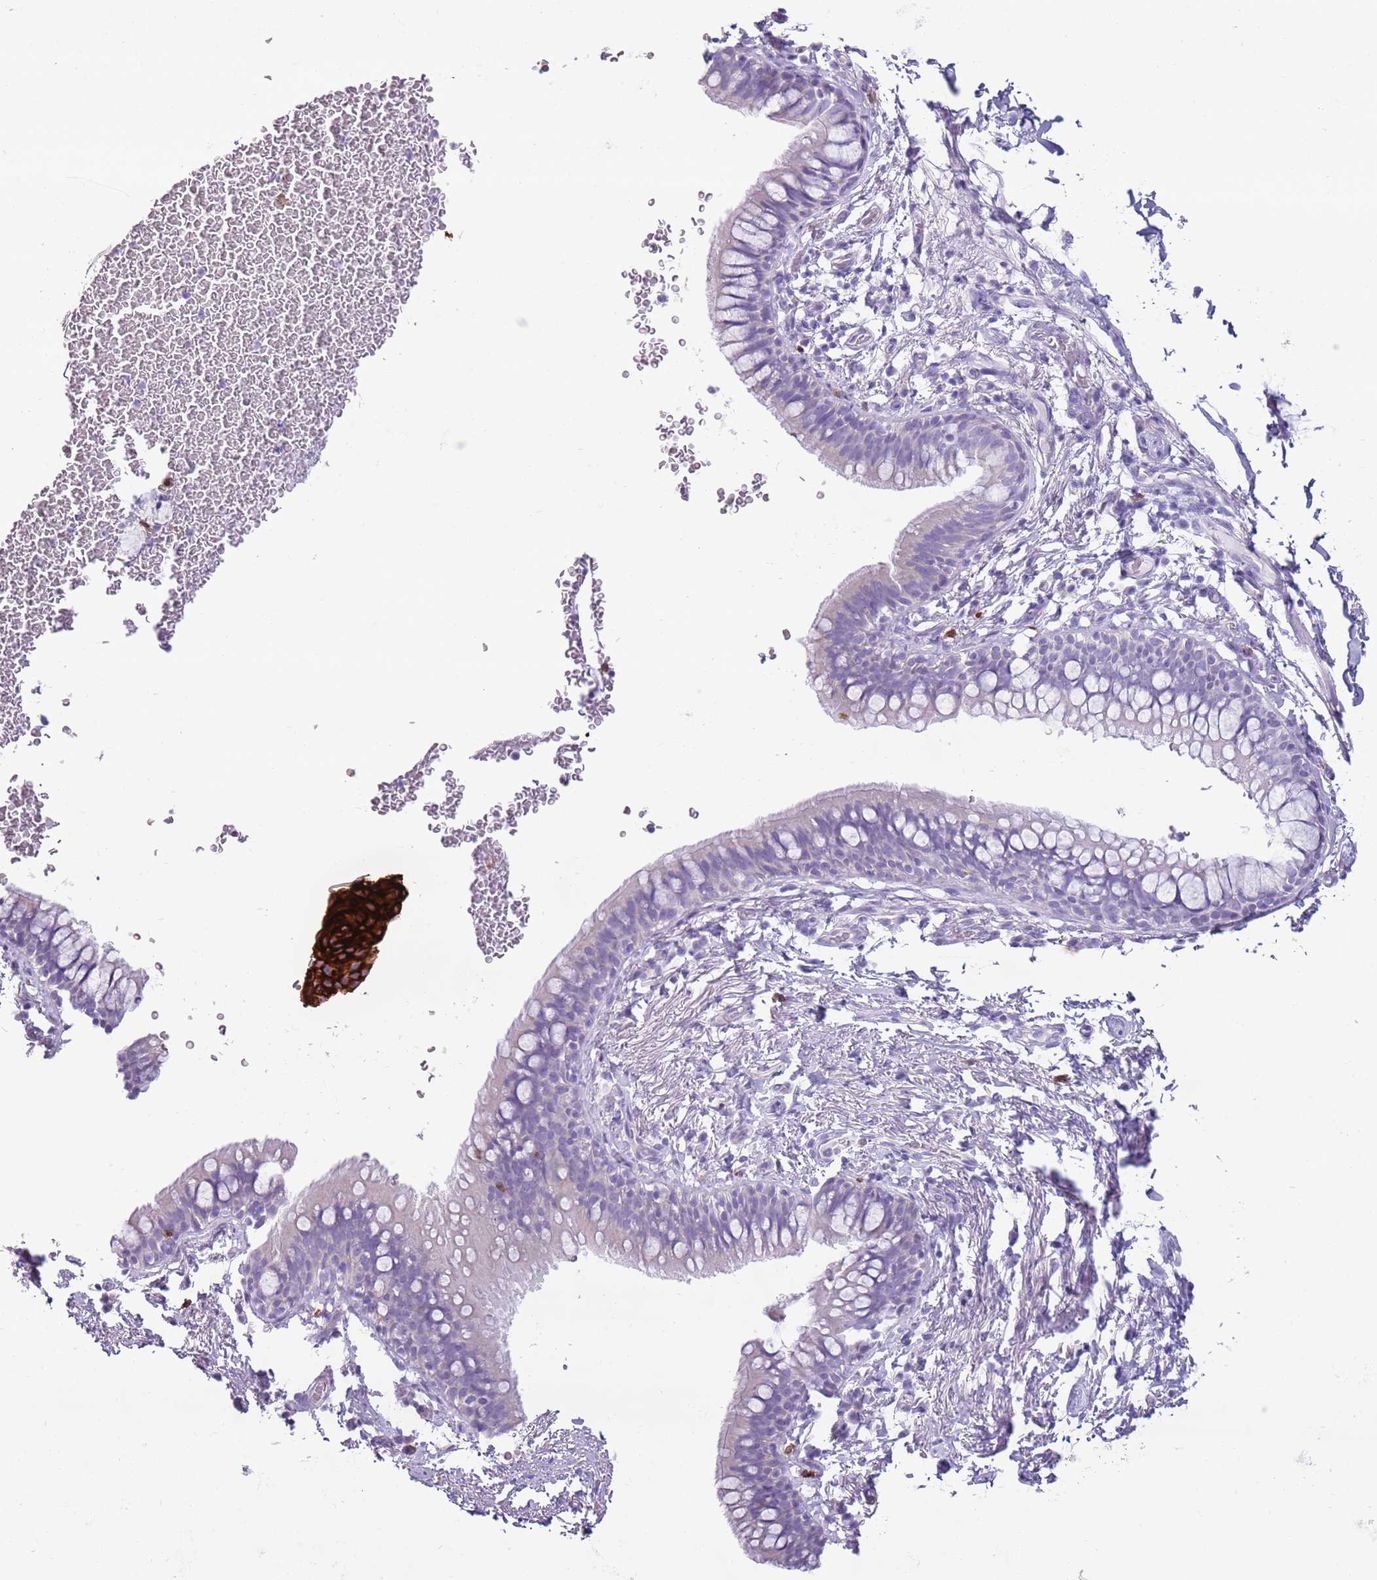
{"staining": {"intensity": "negative", "quantity": "none", "location": "none"}, "tissue": "bronchus", "cell_type": "Respiratory epithelial cells", "image_type": "normal", "snomed": [{"axis": "morphology", "description": "Normal tissue, NOS"}, {"axis": "topography", "description": "Cartilage tissue"}, {"axis": "topography", "description": "Bronchus"}], "caption": "IHC histopathology image of unremarkable bronchus: human bronchus stained with DAB (3,3'-diaminobenzidine) exhibits no significant protein expression in respiratory epithelial cells.", "gene": "CD177", "patient": {"sex": "female", "age": 36}}